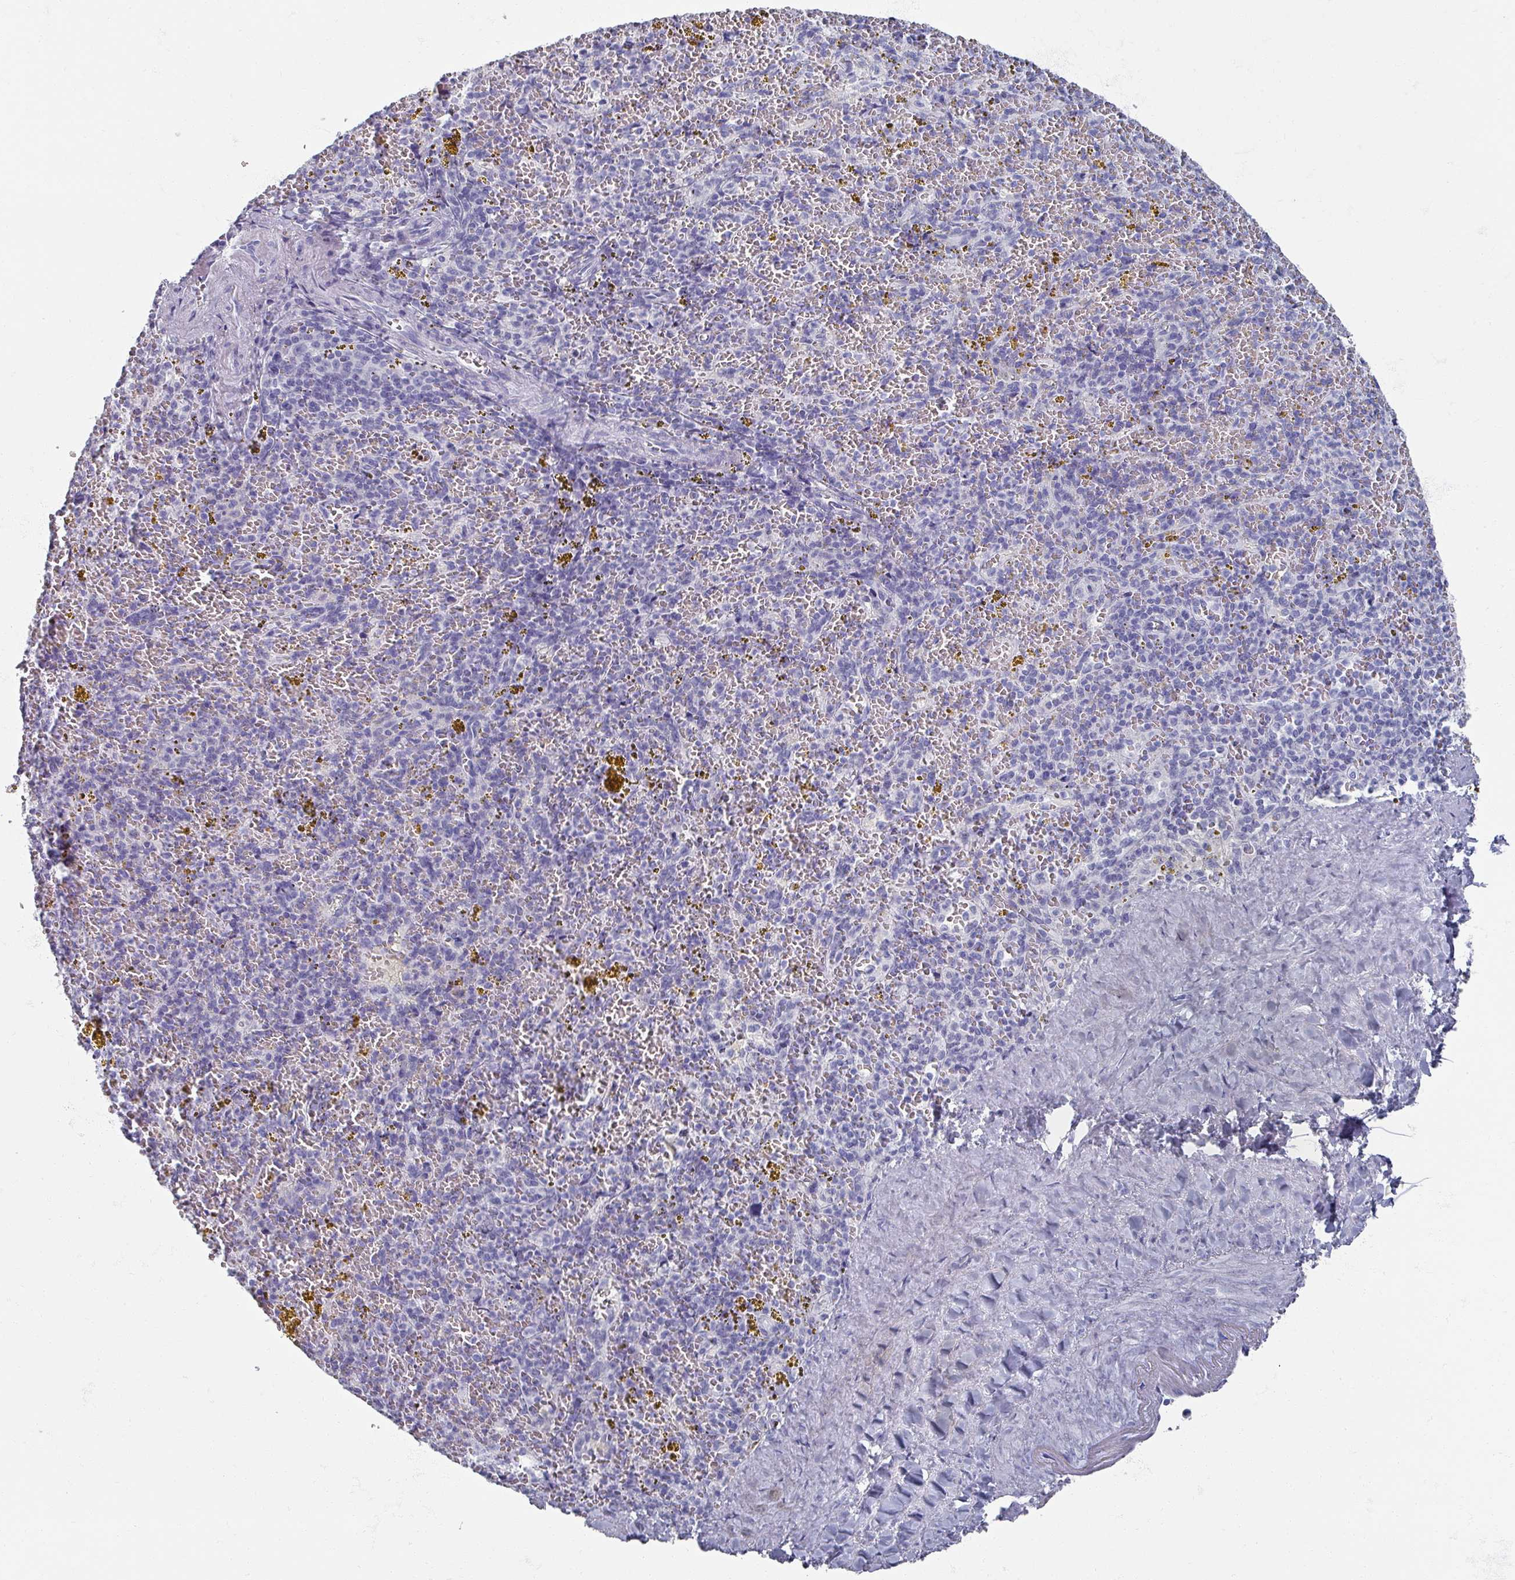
{"staining": {"intensity": "negative", "quantity": "none", "location": "none"}, "tissue": "spleen", "cell_type": "Cells in red pulp", "image_type": "normal", "snomed": [{"axis": "morphology", "description": "Normal tissue, NOS"}, {"axis": "topography", "description": "Spleen"}], "caption": "There is no significant staining in cells in red pulp of spleen. (DAB immunohistochemistry visualized using brightfield microscopy, high magnification).", "gene": "OMG", "patient": {"sex": "male", "age": 57}}